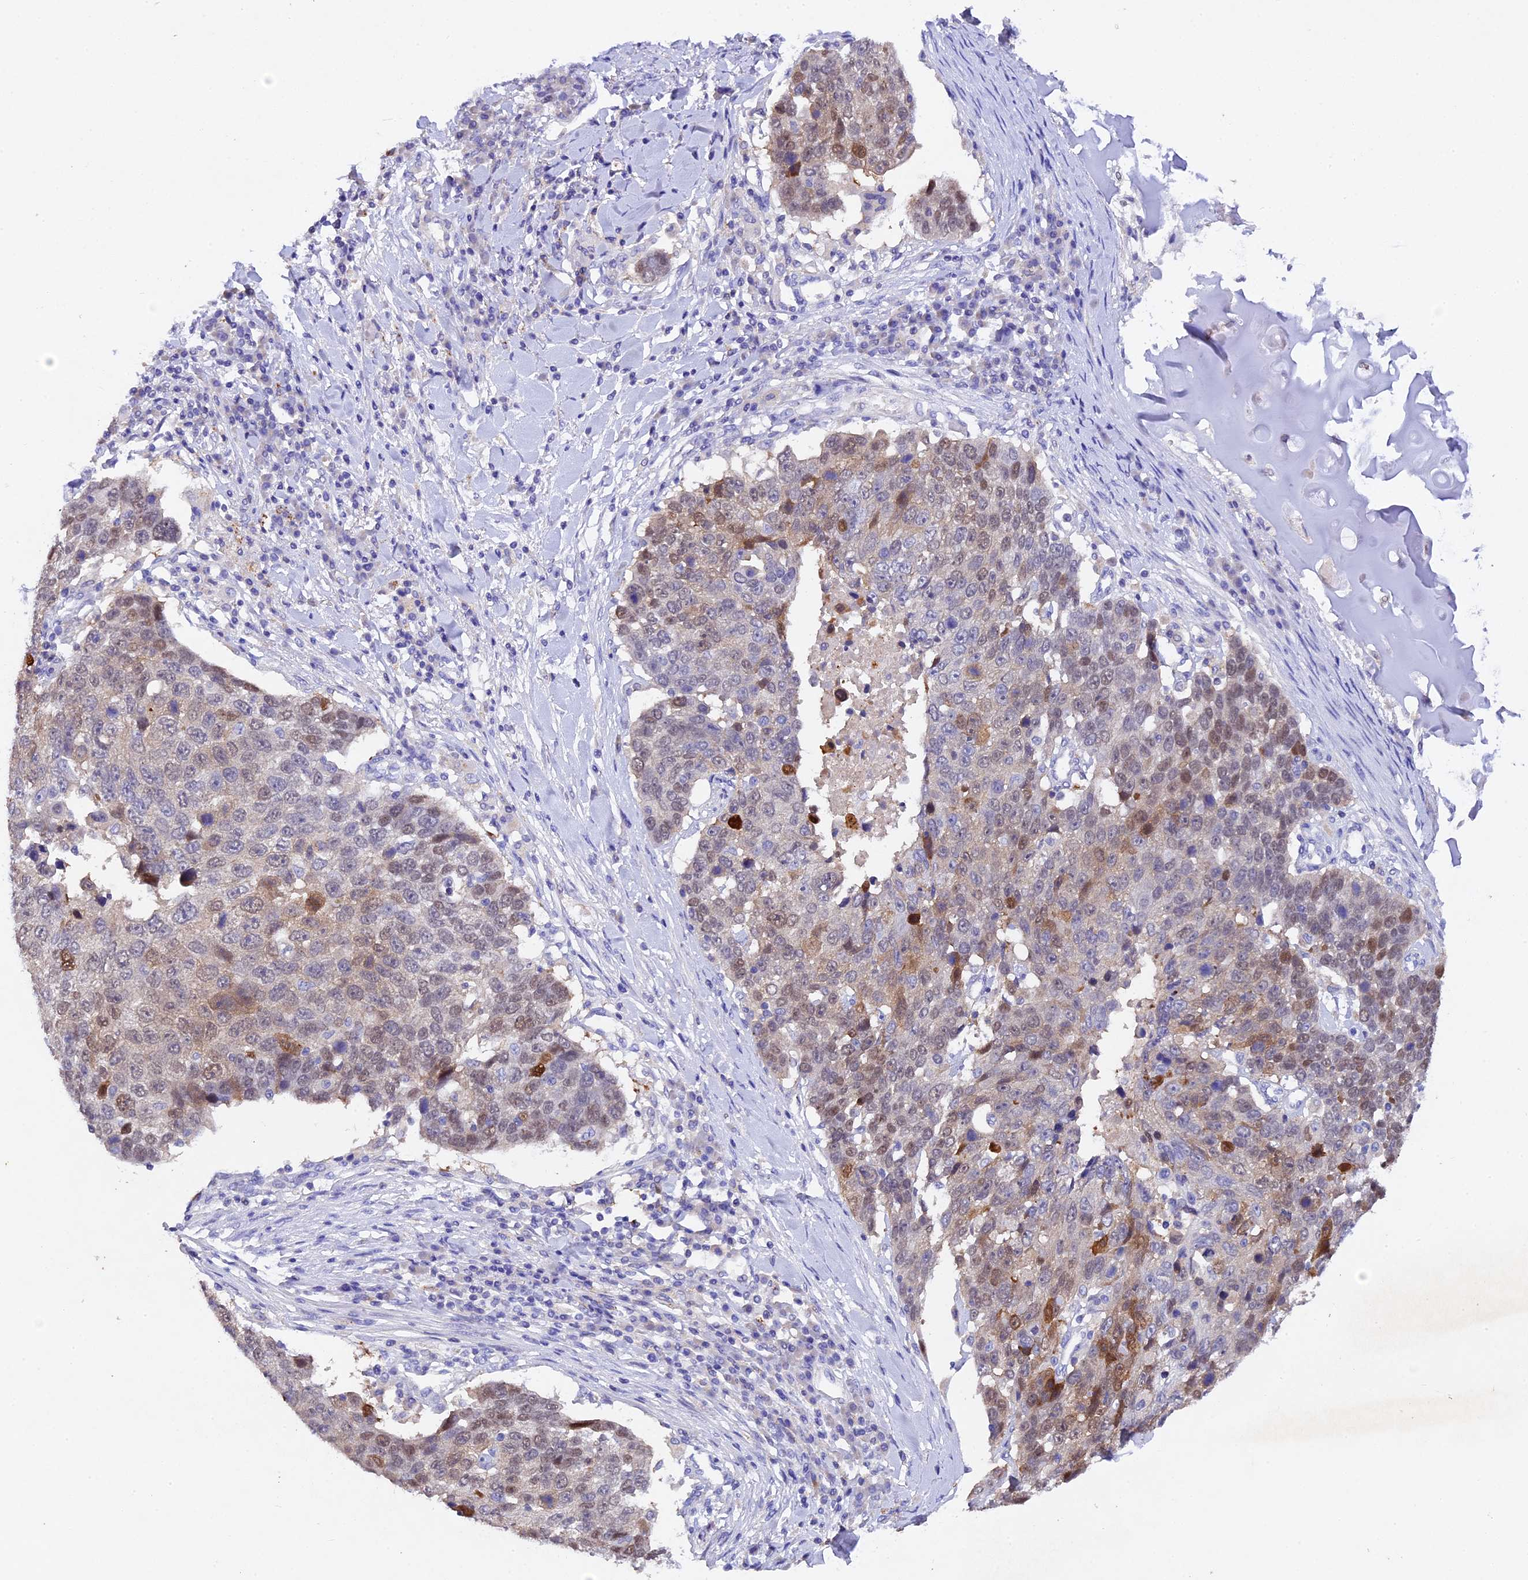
{"staining": {"intensity": "weak", "quantity": "25%-75%", "location": "nuclear"}, "tissue": "lung cancer", "cell_type": "Tumor cells", "image_type": "cancer", "snomed": [{"axis": "morphology", "description": "Squamous cell carcinoma, NOS"}, {"axis": "topography", "description": "Lung"}], "caption": "Immunohistochemistry (IHC) photomicrograph of lung cancer (squamous cell carcinoma) stained for a protein (brown), which exhibits low levels of weak nuclear staining in about 25%-75% of tumor cells.", "gene": "TGDS", "patient": {"sex": "male", "age": 66}}